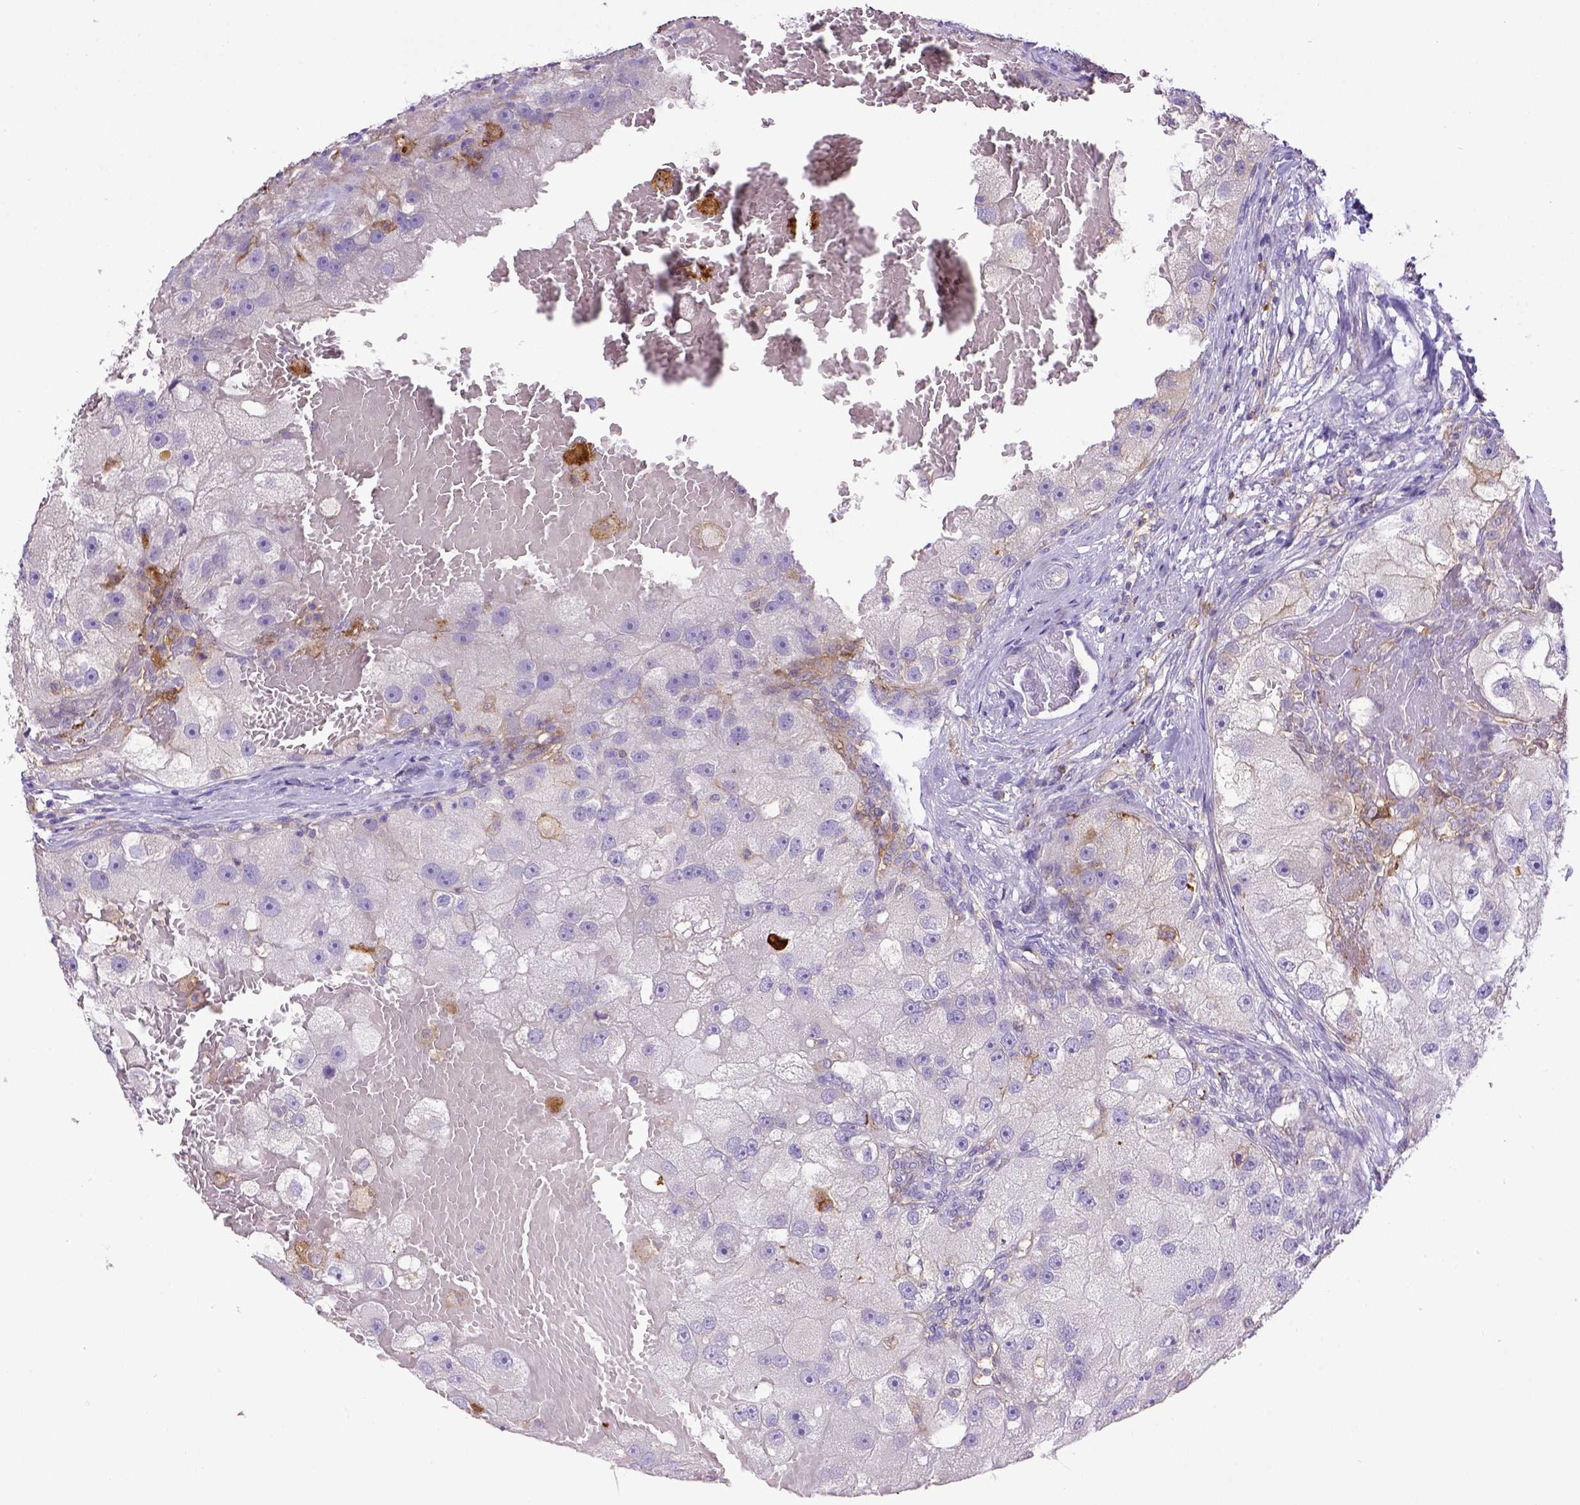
{"staining": {"intensity": "negative", "quantity": "none", "location": "none"}, "tissue": "renal cancer", "cell_type": "Tumor cells", "image_type": "cancer", "snomed": [{"axis": "morphology", "description": "Adenocarcinoma, NOS"}, {"axis": "topography", "description": "Kidney"}], "caption": "Renal cancer (adenocarcinoma) stained for a protein using IHC demonstrates no positivity tumor cells.", "gene": "CD40", "patient": {"sex": "male", "age": 63}}